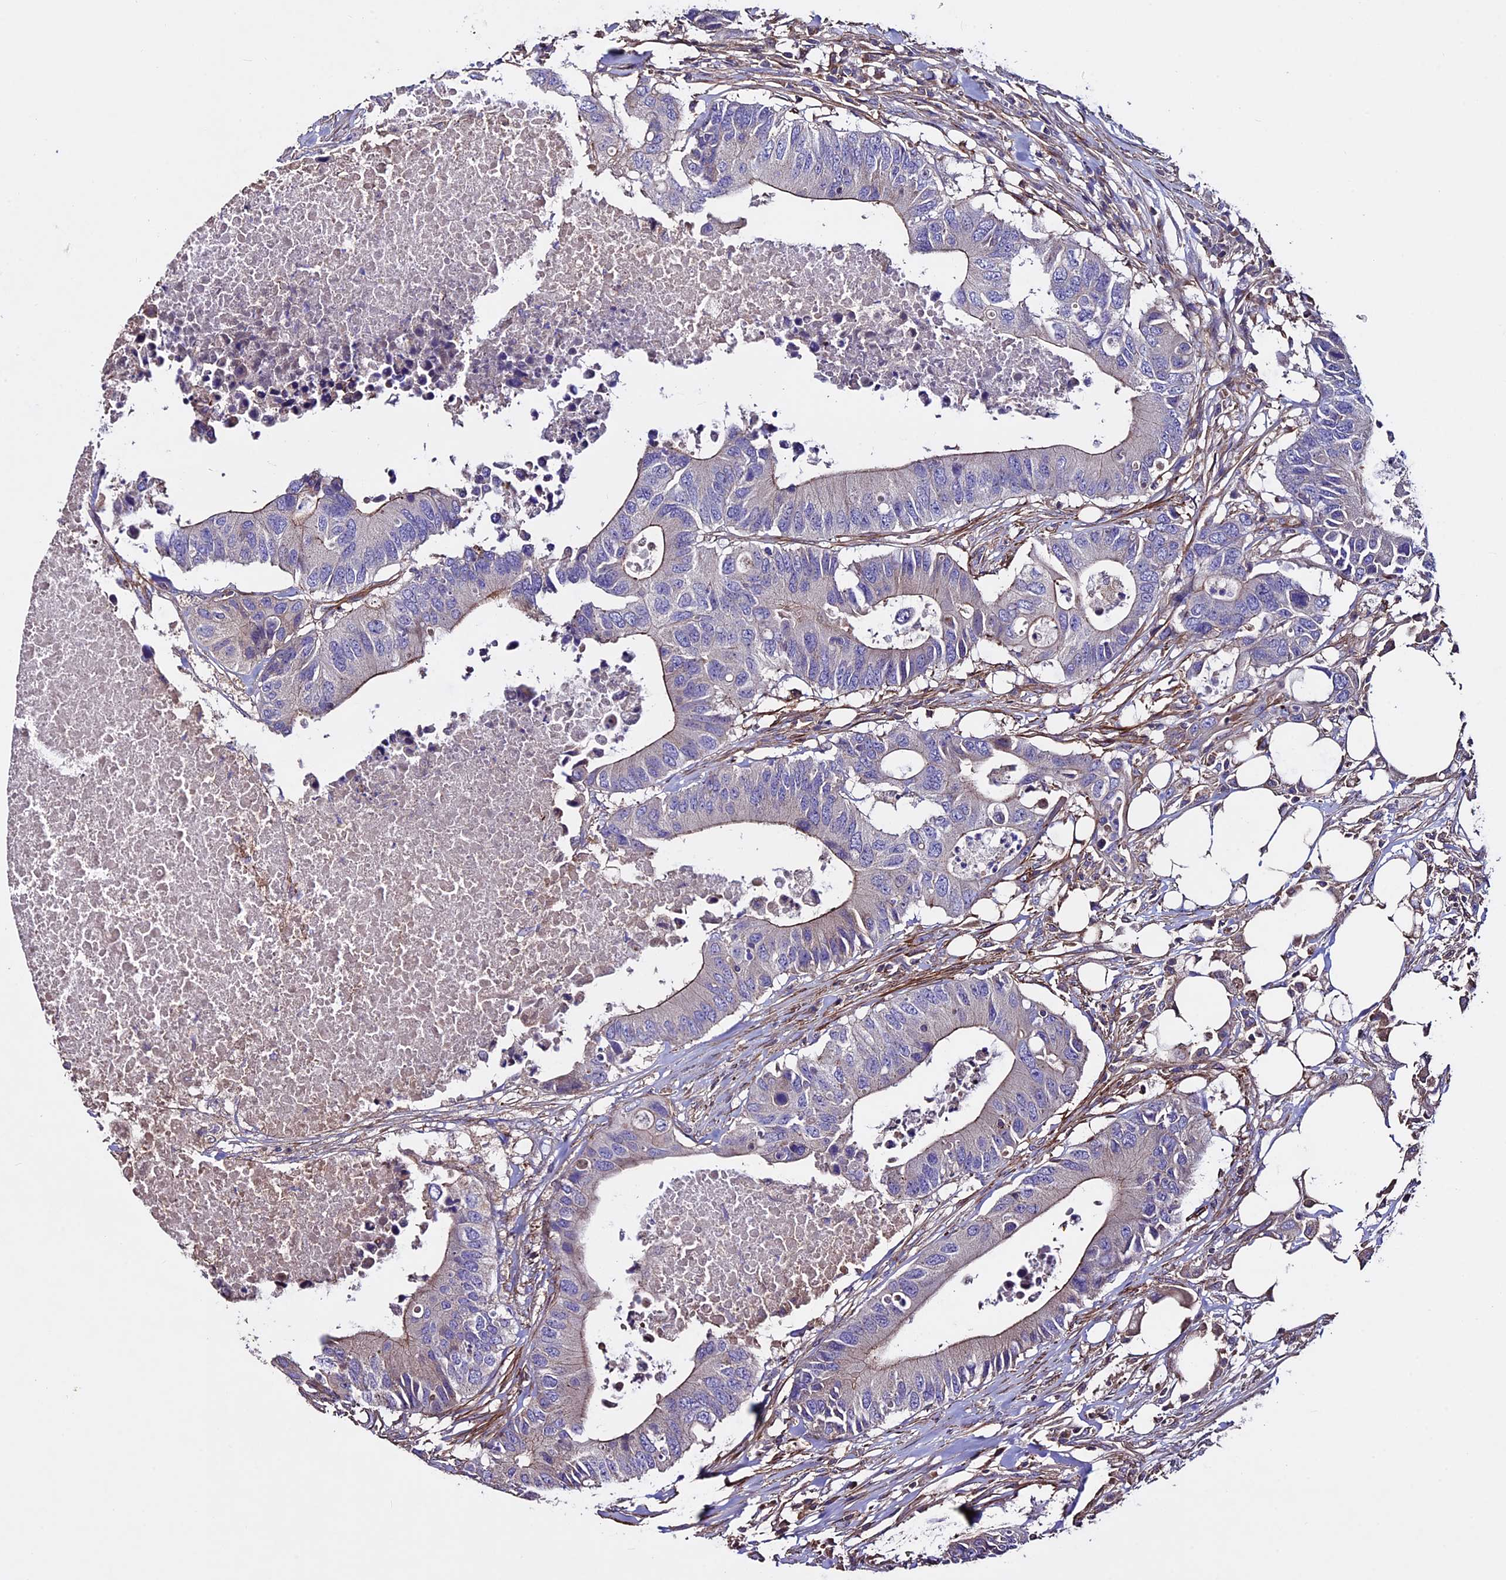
{"staining": {"intensity": "weak", "quantity": "<25%", "location": "cytoplasmic/membranous"}, "tissue": "colorectal cancer", "cell_type": "Tumor cells", "image_type": "cancer", "snomed": [{"axis": "morphology", "description": "Adenocarcinoma, NOS"}, {"axis": "topography", "description": "Colon"}], "caption": "Tumor cells show no significant staining in colorectal cancer.", "gene": "EVA1B", "patient": {"sex": "male", "age": 71}}